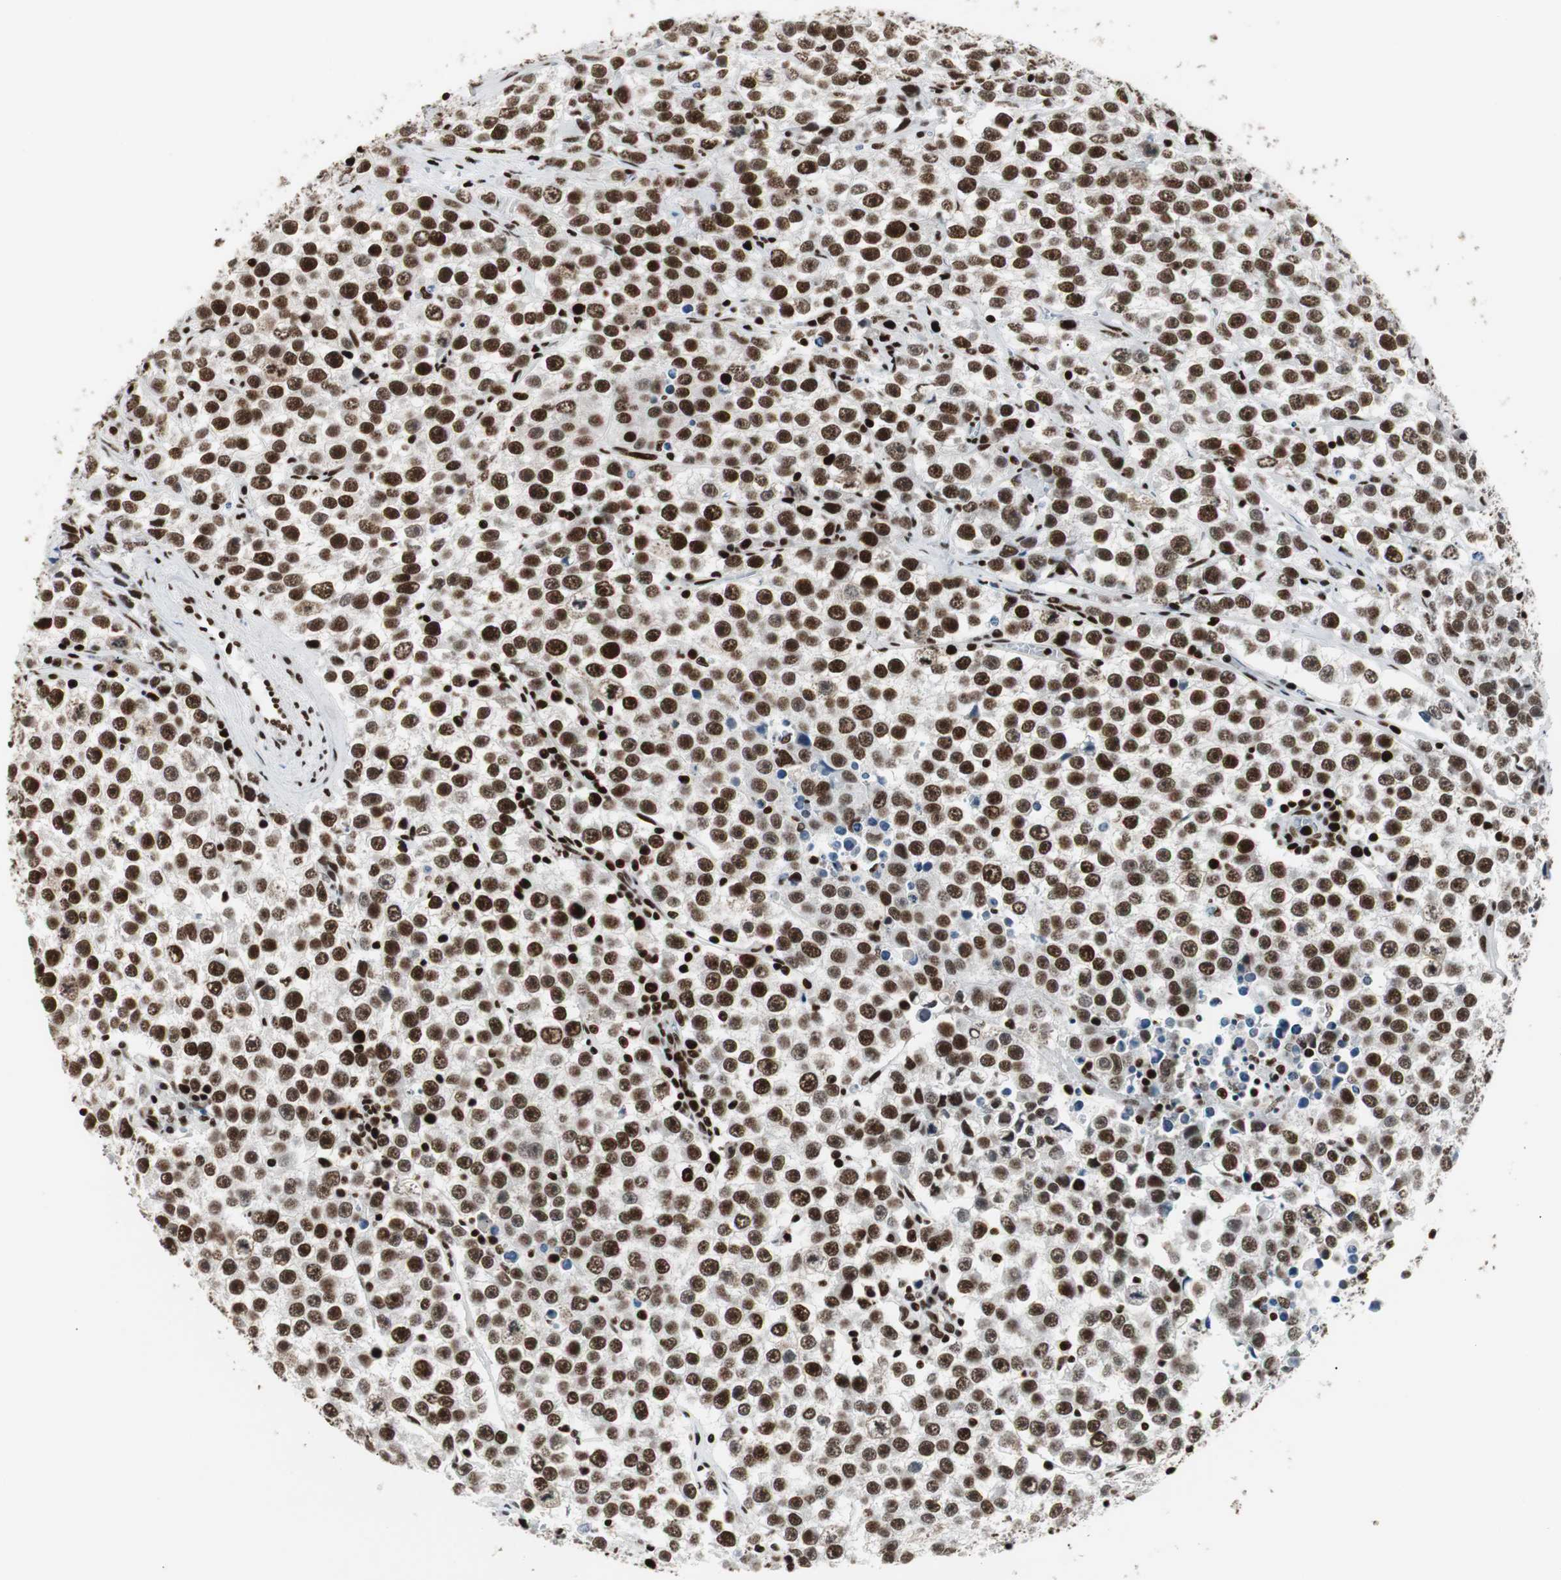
{"staining": {"intensity": "strong", "quantity": ">75%", "location": "nuclear"}, "tissue": "testis cancer", "cell_type": "Tumor cells", "image_type": "cancer", "snomed": [{"axis": "morphology", "description": "Seminoma, NOS"}, {"axis": "morphology", "description": "Carcinoma, Embryonal, NOS"}, {"axis": "topography", "description": "Testis"}], "caption": "Tumor cells reveal strong nuclear staining in about >75% of cells in testis cancer (seminoma). (IHC, brightfield microscopy, high magnification).", "gene": "MTA2", "patient": {"sex": "male", "age": 52}}